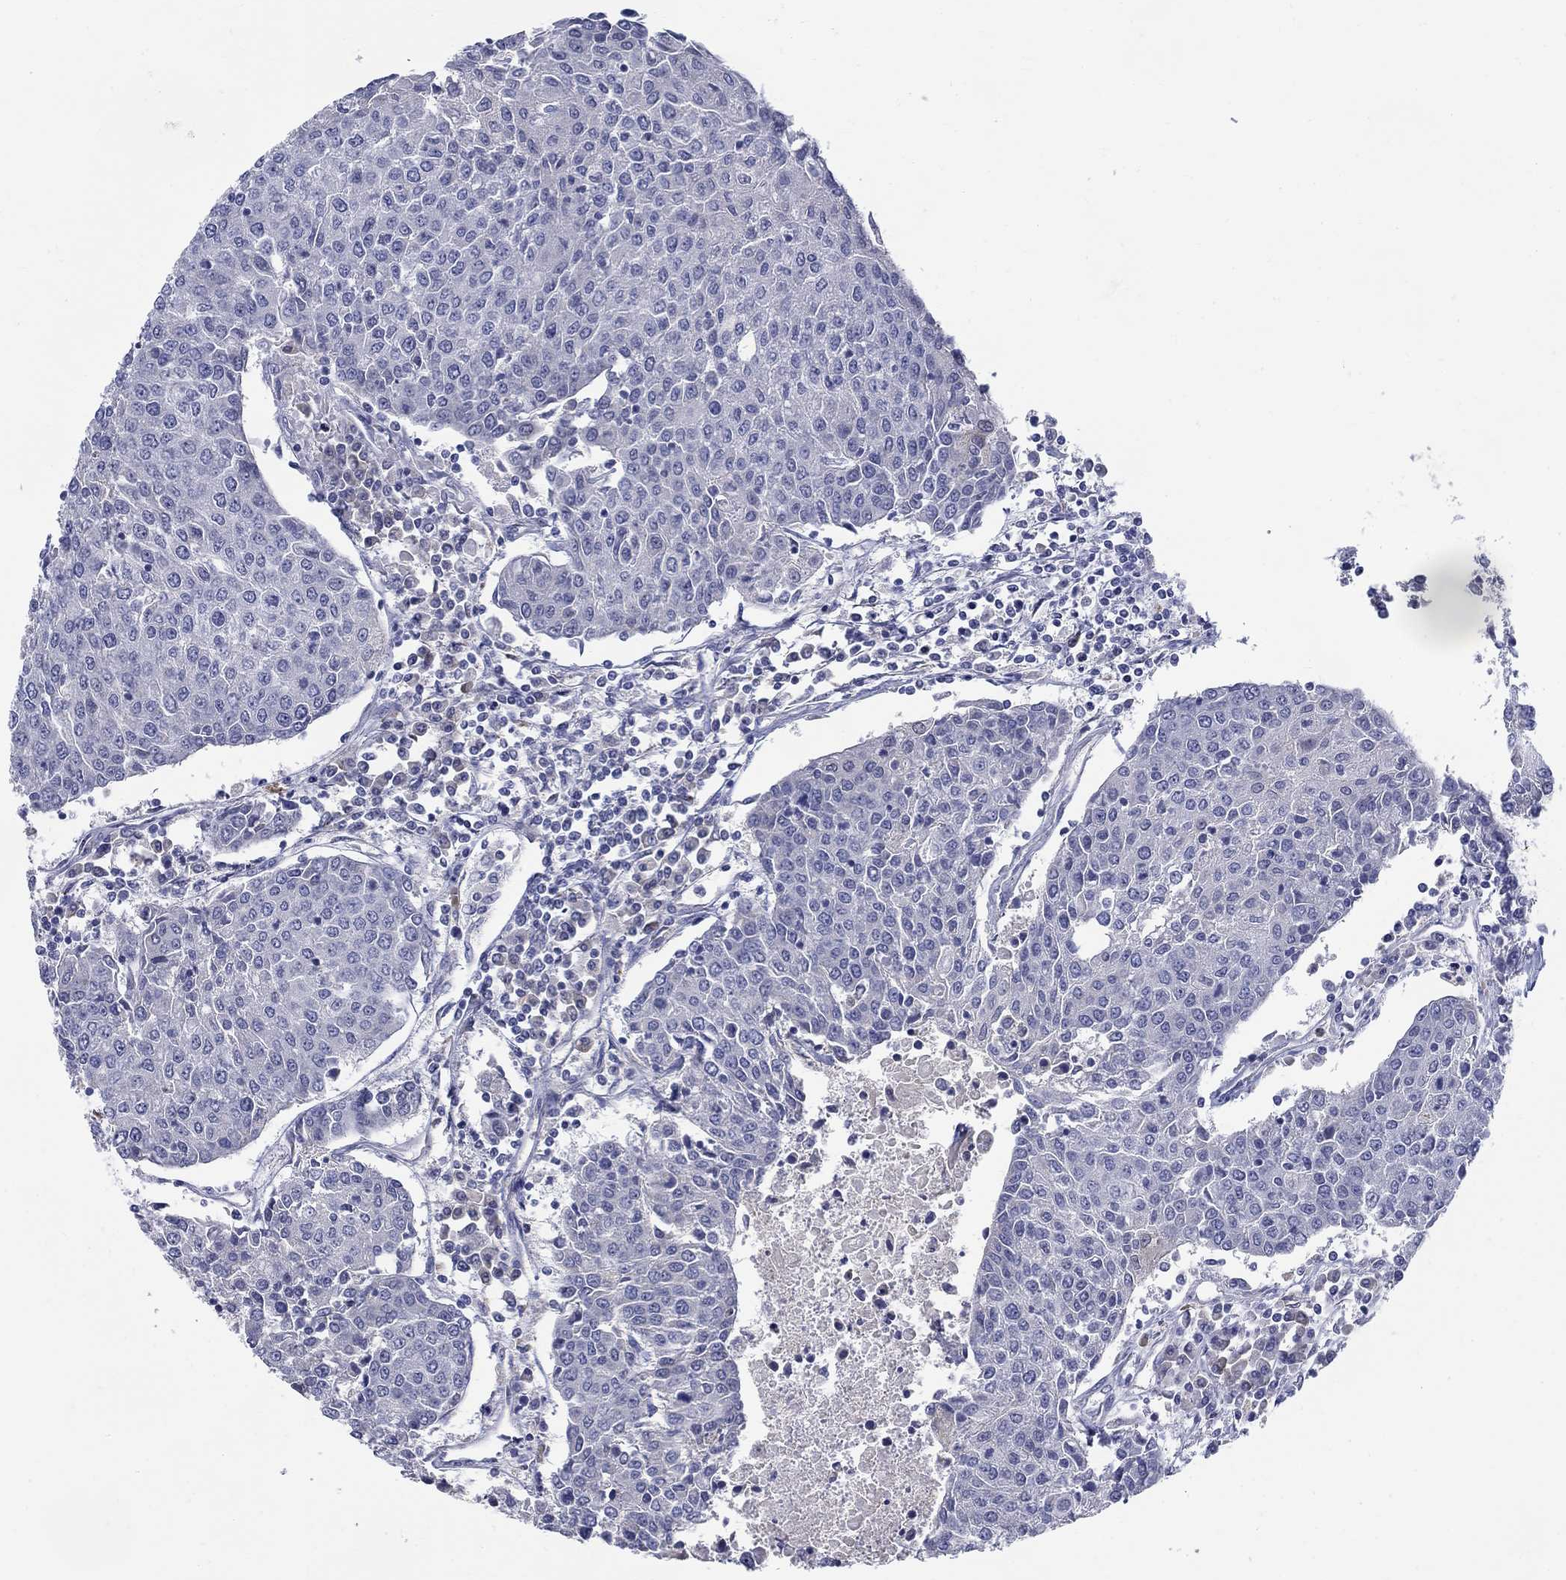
{"staining": {"intensity": "negative", "quantity": "none", "location": "none"}, "tissue": "urothelial cancer", "cell_type": "Tumor cells", "image_type": "cancer", "snomed": [{"axis": "morphology", "description": "Urothelial carcinoma, High grade"}, {"axis": "topography", "description": "Urinary bladder"}], "caption": "Urothelial carcinoma (high-grade) was stained to show a protein in brown. There is no significant expression in tumor cells. Nuclei are stained in blue.", "gene": "ABCA4", "patient": {"sex": "female", "age": 85}}